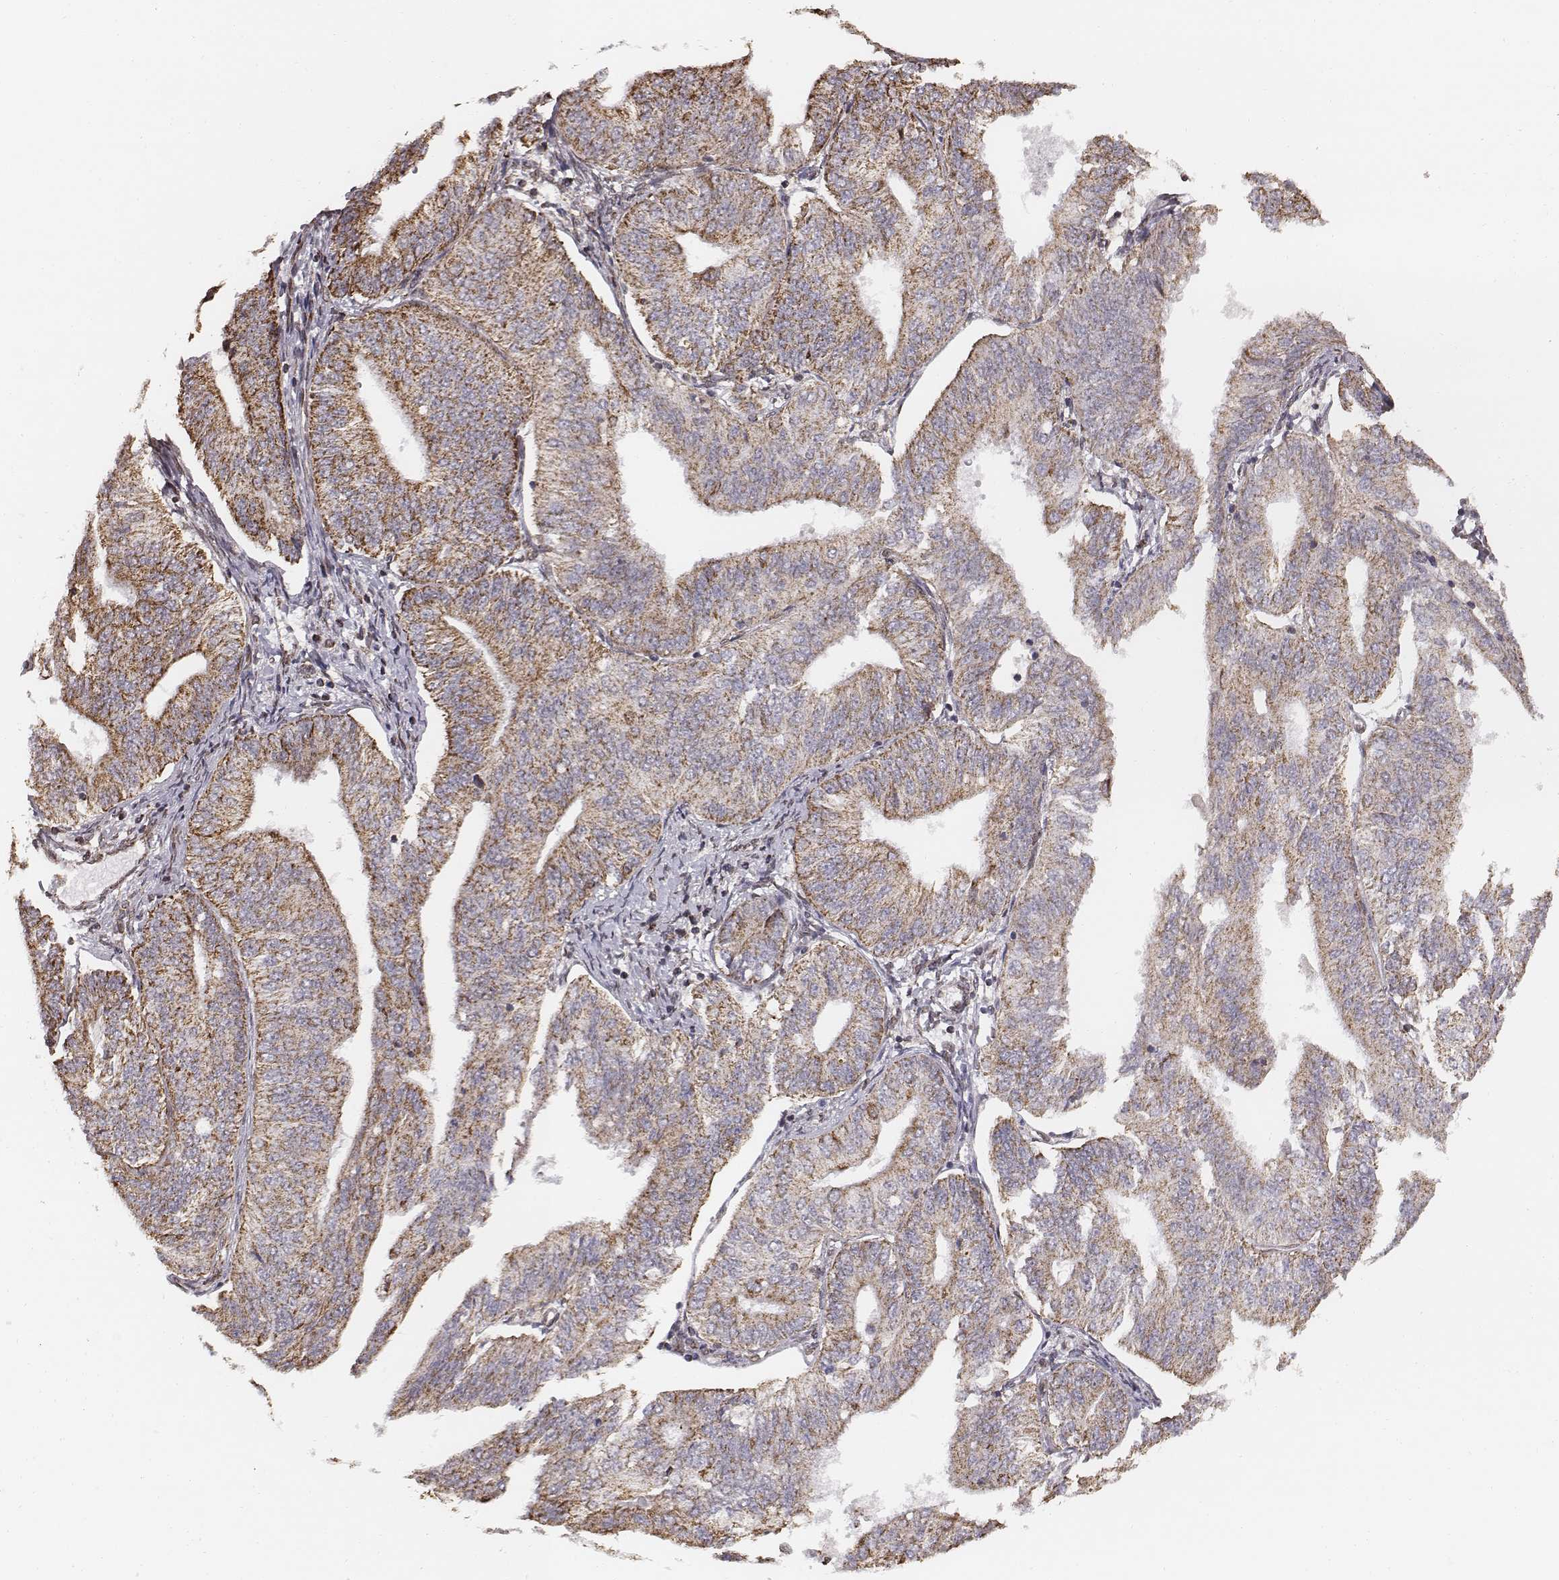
{"staining": {"intensity": "moderate", "quantity": ">75%", "location": "cytoplasmic/membranous"}, "tissue": "endometrial cancer", "cell_type": "Tumor cells", "image_type": "cancer", "snomed": [{"axis": "morphology", "description": "Adenocarcinoma, NOS"}, {"axis": "topography", "description": "Endometrium"}], "caption": "A brown stain shows moderate cytoplasmic/membranous staining of a protein in human endometrial adenocarcinoma tumor cells. The protein is stained brown, and the nuclei are stained in blue (DAB (3,3'-diaminobenzidine) IHC with brightfield microscopy, high magnification).", "gene": "ACOT2", "patient": {"sex": "female", "age": 58}}